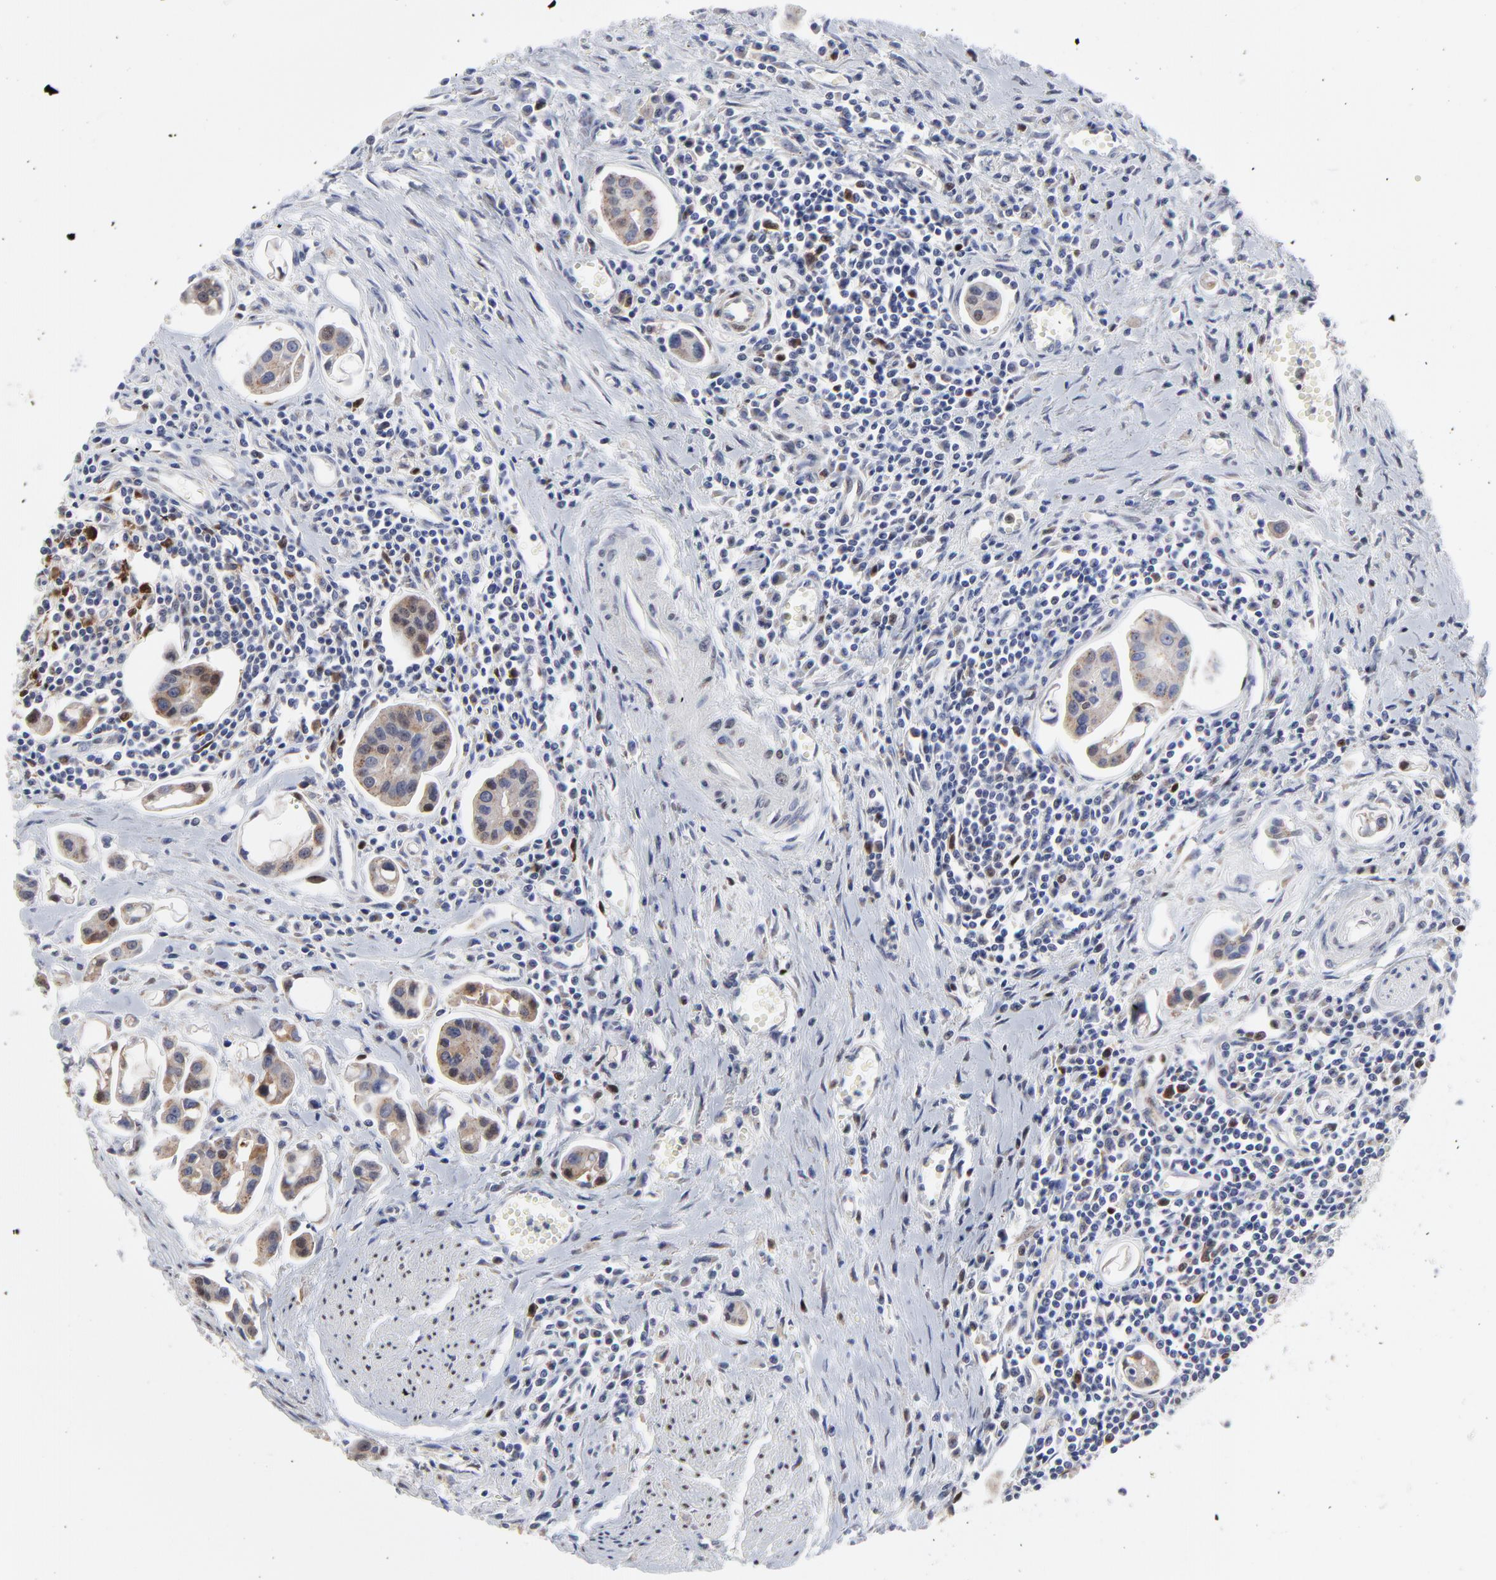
{"staining": {"intensity": "moderate", "quantity": ">75%", "location": "cytoplasmic/membranous,nuclear"}, "tissue": "urothelial cancer", "cell_type": "Tumor cells", "image_type": "cancer", "snomed": [{"axis": "morphology", "description": "Urothelial carcinoma, High grade"}, {"axis": "topography", "description": "Urinary bladder"}], "caption": "Immunohistochemistry staining of urothelial carcinoma (high-grade), which exhibits medium levels of moderate cytoplasmic/membranous and nuclear positivity in approximately >75% of tumor cells indicating moderate cytoplasmic/membranous and nuclear protein staining. The staining was performed using DAB (3,3'-diaminobenzidine) (brown) for protein detection and nuclei were counterstained in hematoxylin (blue).", "gene": "NCAPH", "patient": {"sex": "male", "age": 66}}